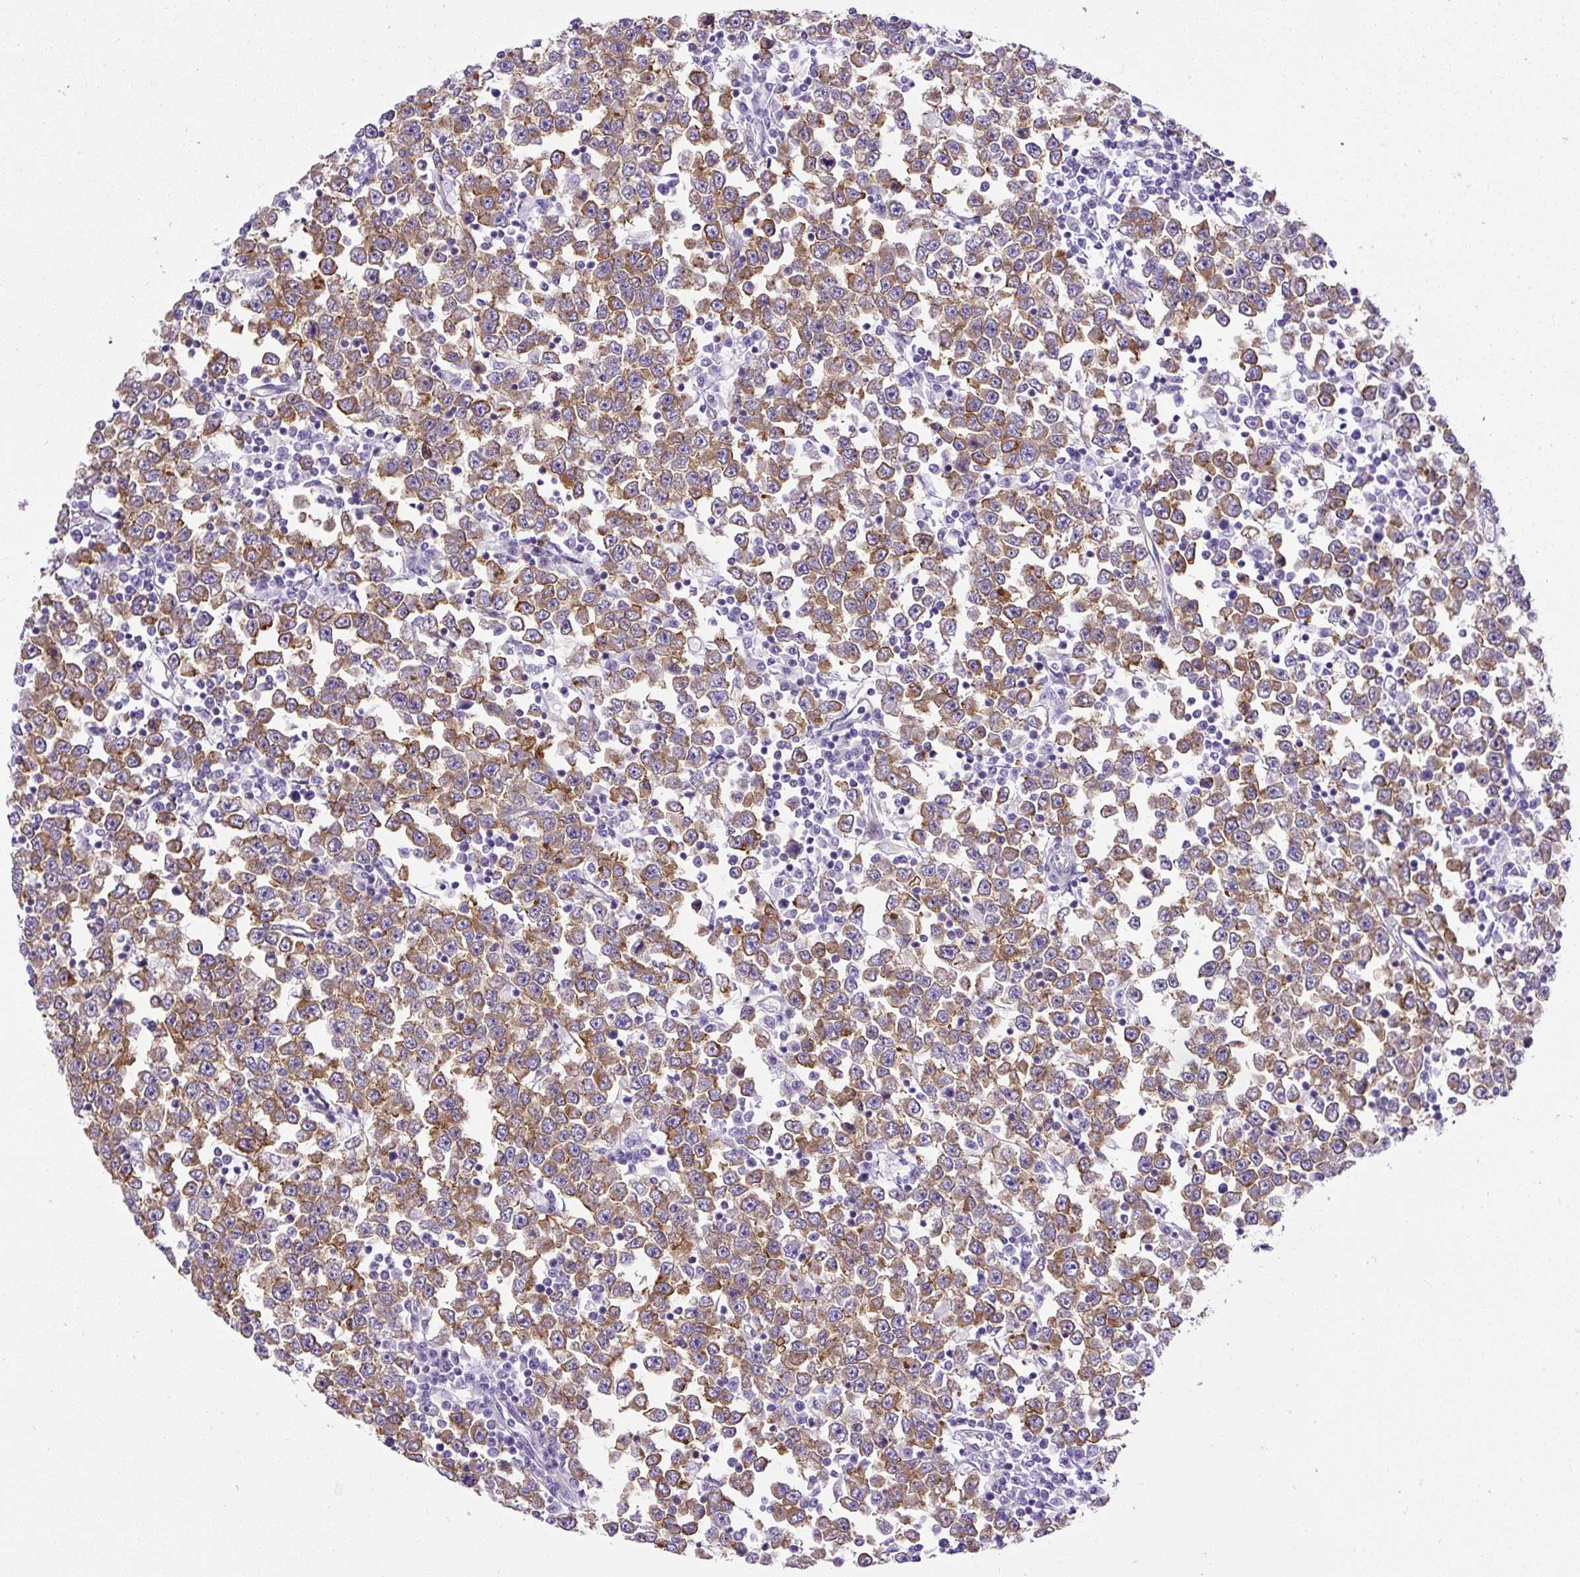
{"staining": {"intensity": "moderate", "quantity": ">75%", "location": "cytoplasmic/membranous"}, "tissue": "testis cancer", "cell_type": "Tumor cells", "image_type": "cancer", "snomed": [{"axis": "morphology", "description": "Seminoma, NOS"}, {"axis": "topography", "description": "Testis"}], "caption": "Immunohistochemistry (DAB) staining of human seminoma (testis) displays moderate cytoplasmic/membranous protein staining in approximately >75% of tumor cells.", "gene": "MAP1S", "patient": {"sex": "male", "age": 65}}